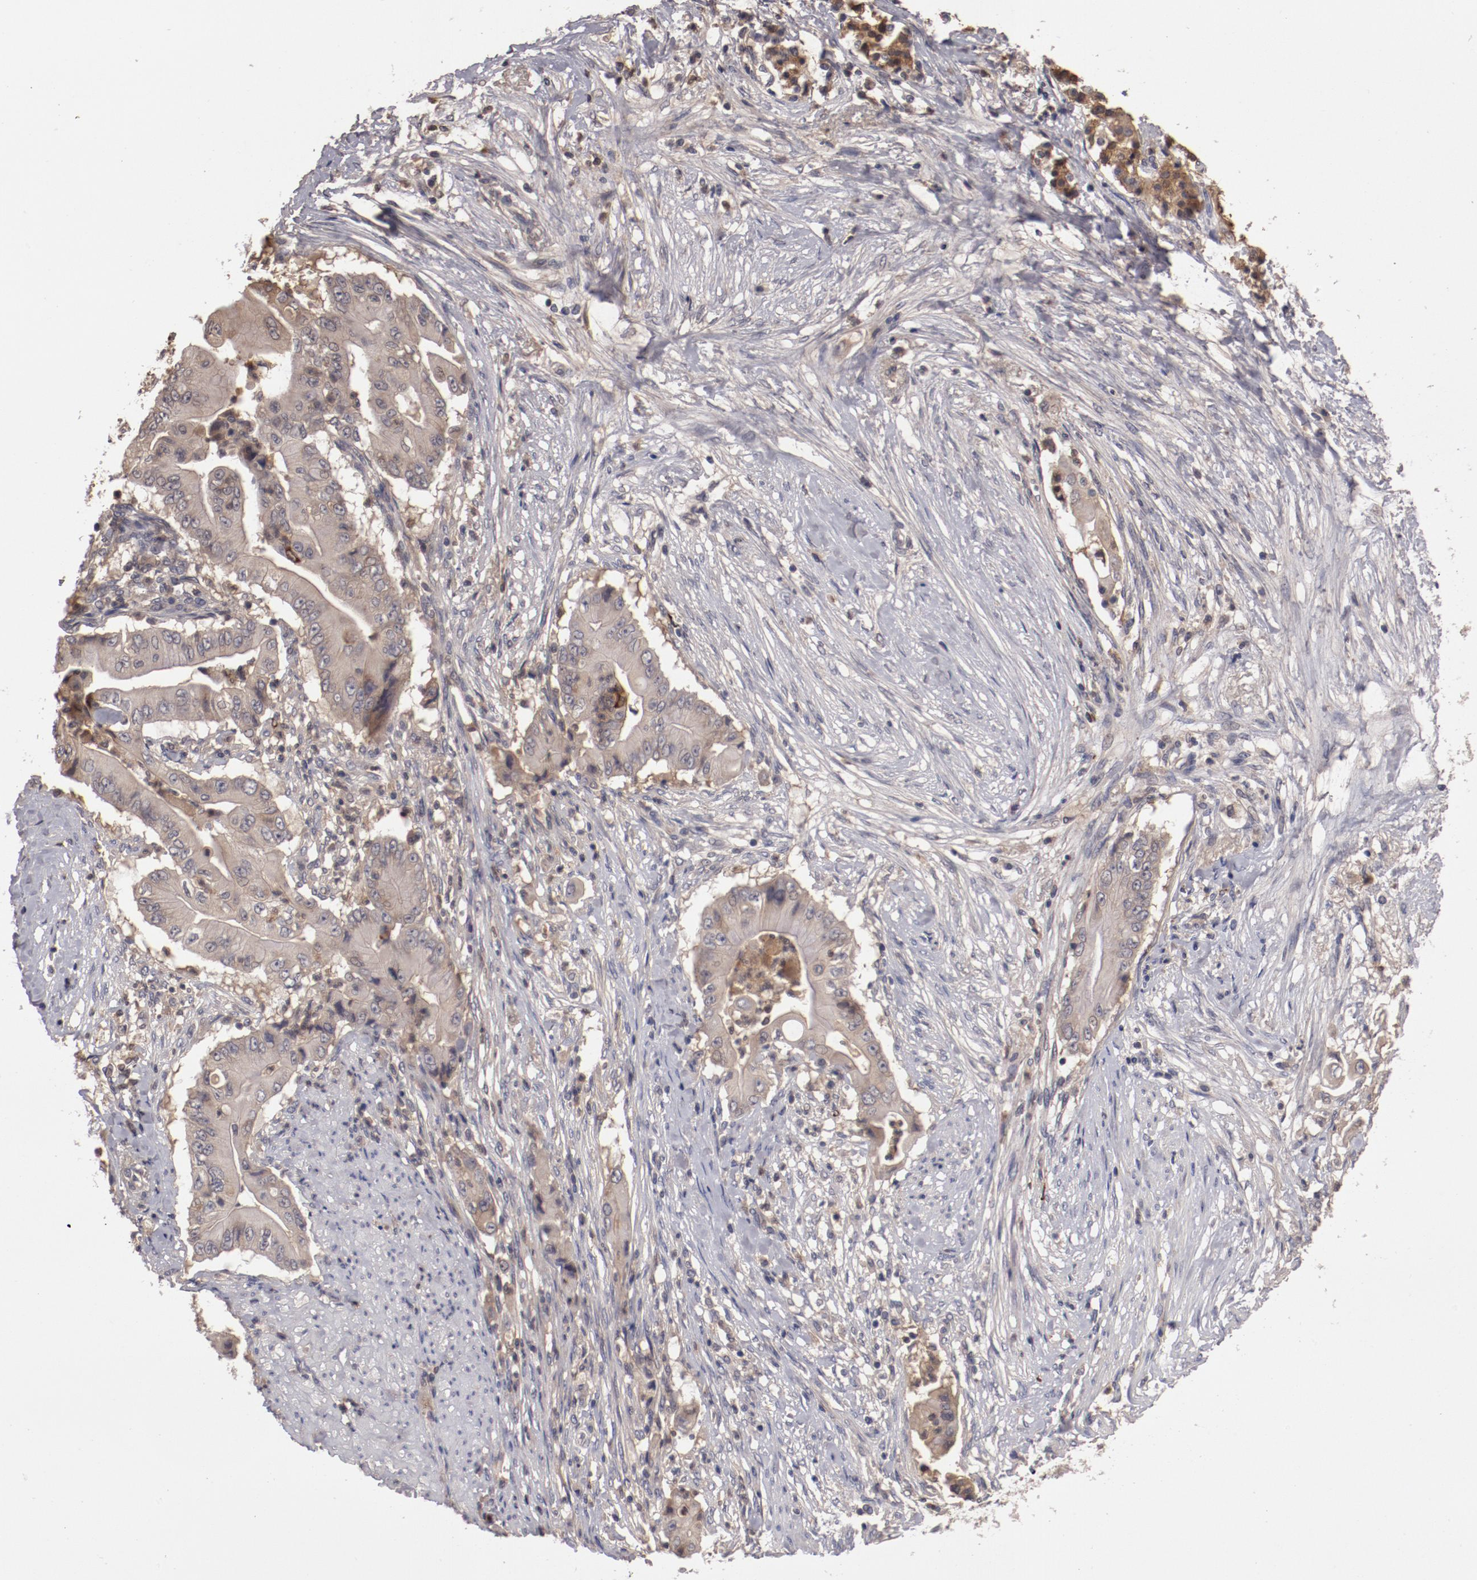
{"staining": {"intensity": "moderate", "quantity": "25%-75%", "location": "cytoplasmic/membranous"}, "tissue": "pancreatic cancer", "cell_type": "Tumor cells", "image_type": "cancer", "snomed": [{"axis": "morphology", "description": "Adenocarcinoma, NOS"}, {"axis": "topography", "description": "Pancreas"}], "caption": "Protein expression analysis of pancreatic cancer (adenocarcinoma) demonstrates moderate cytoplasmic/membranous positivity in approximately 25%-75% of tumor cells. (IHC, brightfield microscopy, high magnification).", "gene": "CP", "patient": {"sex": "male", "age": 62}}